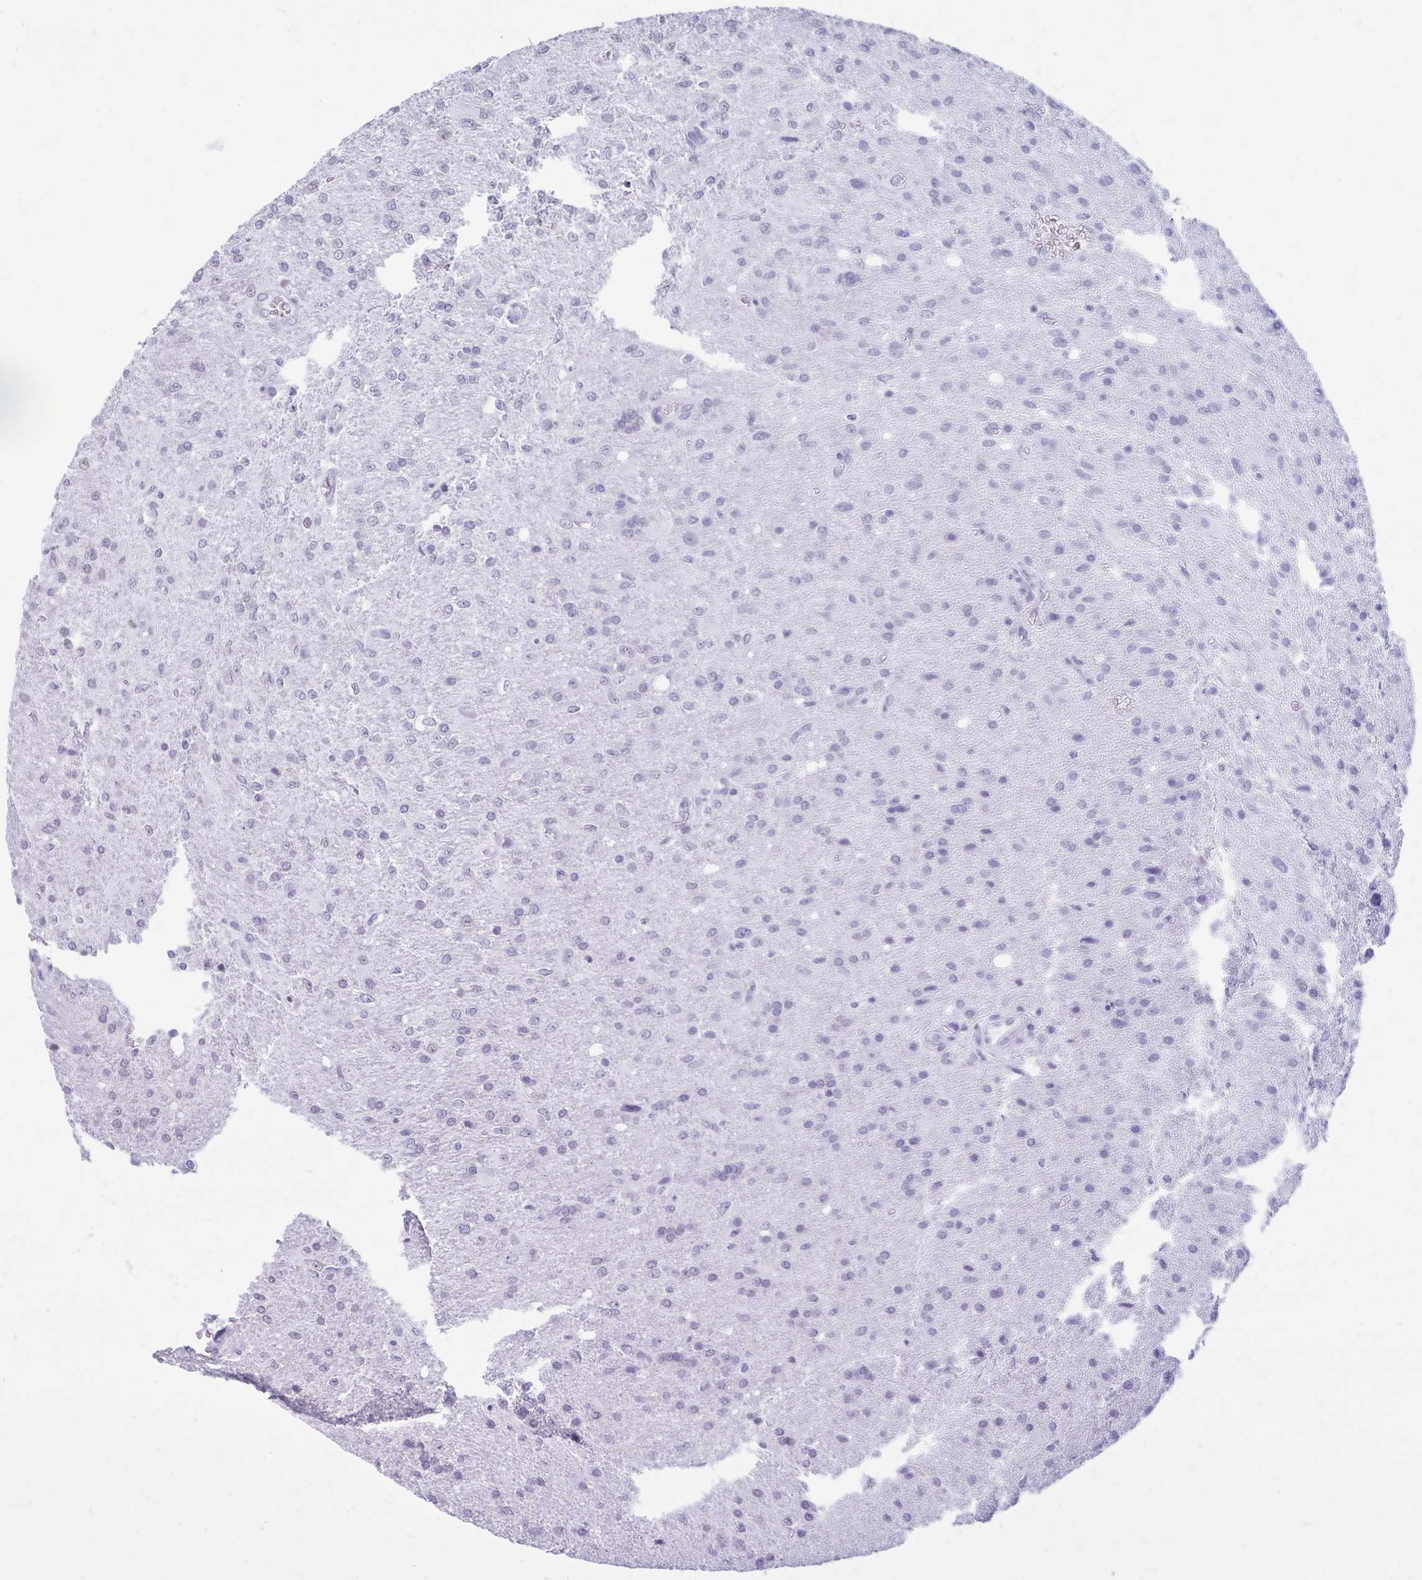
{"staining": {"intensity": "negative", "quantity": "none", "location": "none"}, "tissue": "glioma", "cell_type": "Tumor cells", "image_type": "cancer", "snomed": [{"axis": "morphology", "description": "Glioma, malignant, Low grade"}, {"axis": "topography", "description": "Brain"}], "caption": "DAB (3,3'-diaminobenzidine) immunohistochemical staining of human glioma demonstrates no significant expression in tumor cells.", "gene": "PROSER1", "patient": {"sex": "male", "age": 66}}